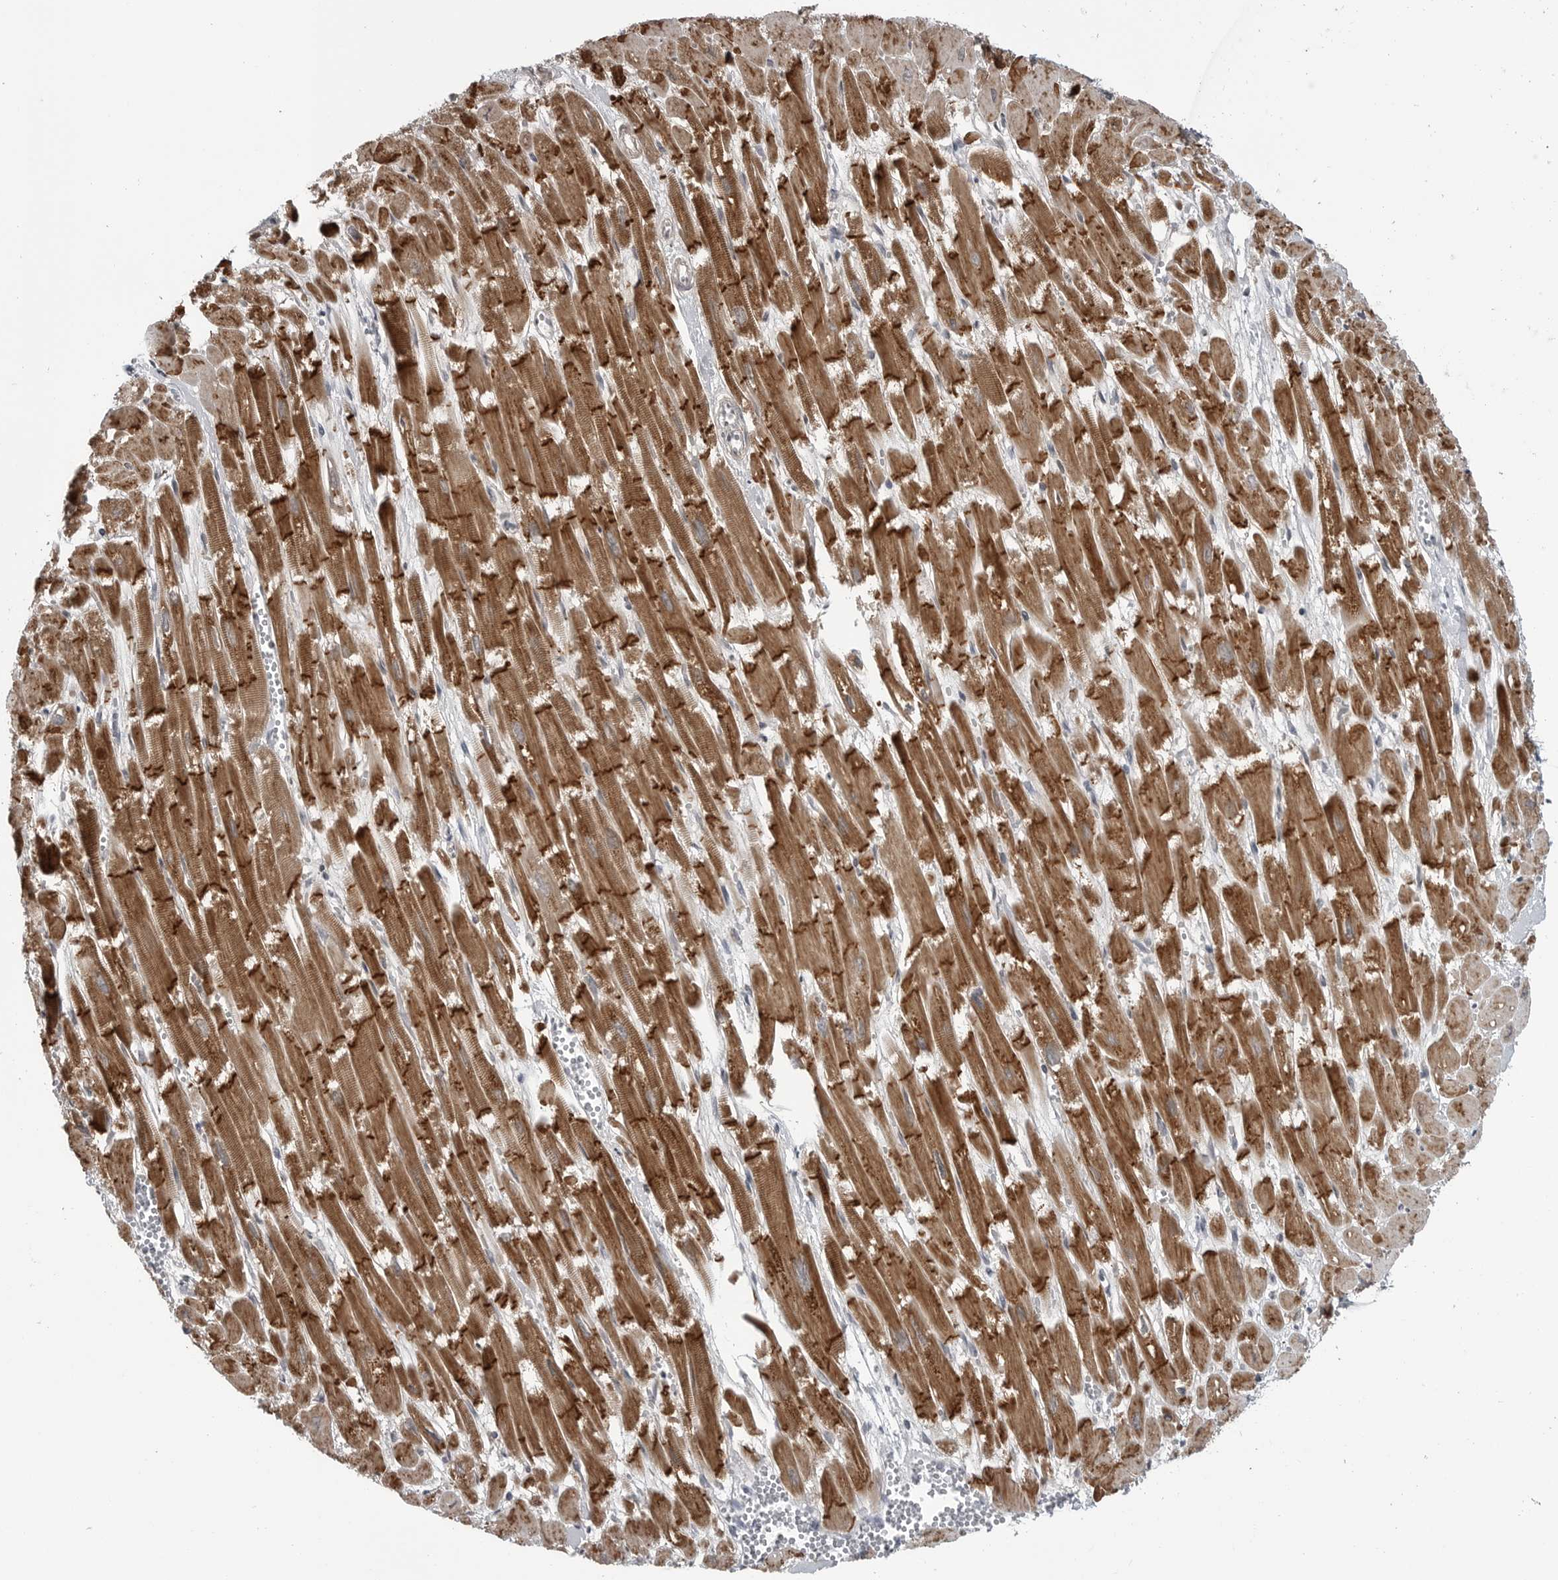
{"staining": {"intensity": "strong", "quantity": ">75%", "location": "cytoplasmic/membranous"}, "tissue": "heart muscle", "cell_type": "Cardiomyocytes", "image_type": "normal", "snomed": [{"axis": "morphology", "description": "Normal tissue, NOS"}, {"axis": "topography", "description": "Heart"}], "caption": "High-power microscopy captured an immunohistochemistry (IHC) photomicrograph of unremarkable heart muscle, revealing strong cytoplasmic/membranous expression in approximately >75% of cardiomyocytes.", "gene": "FAAP100", "patient": {"sex": "male", "age": 54}}